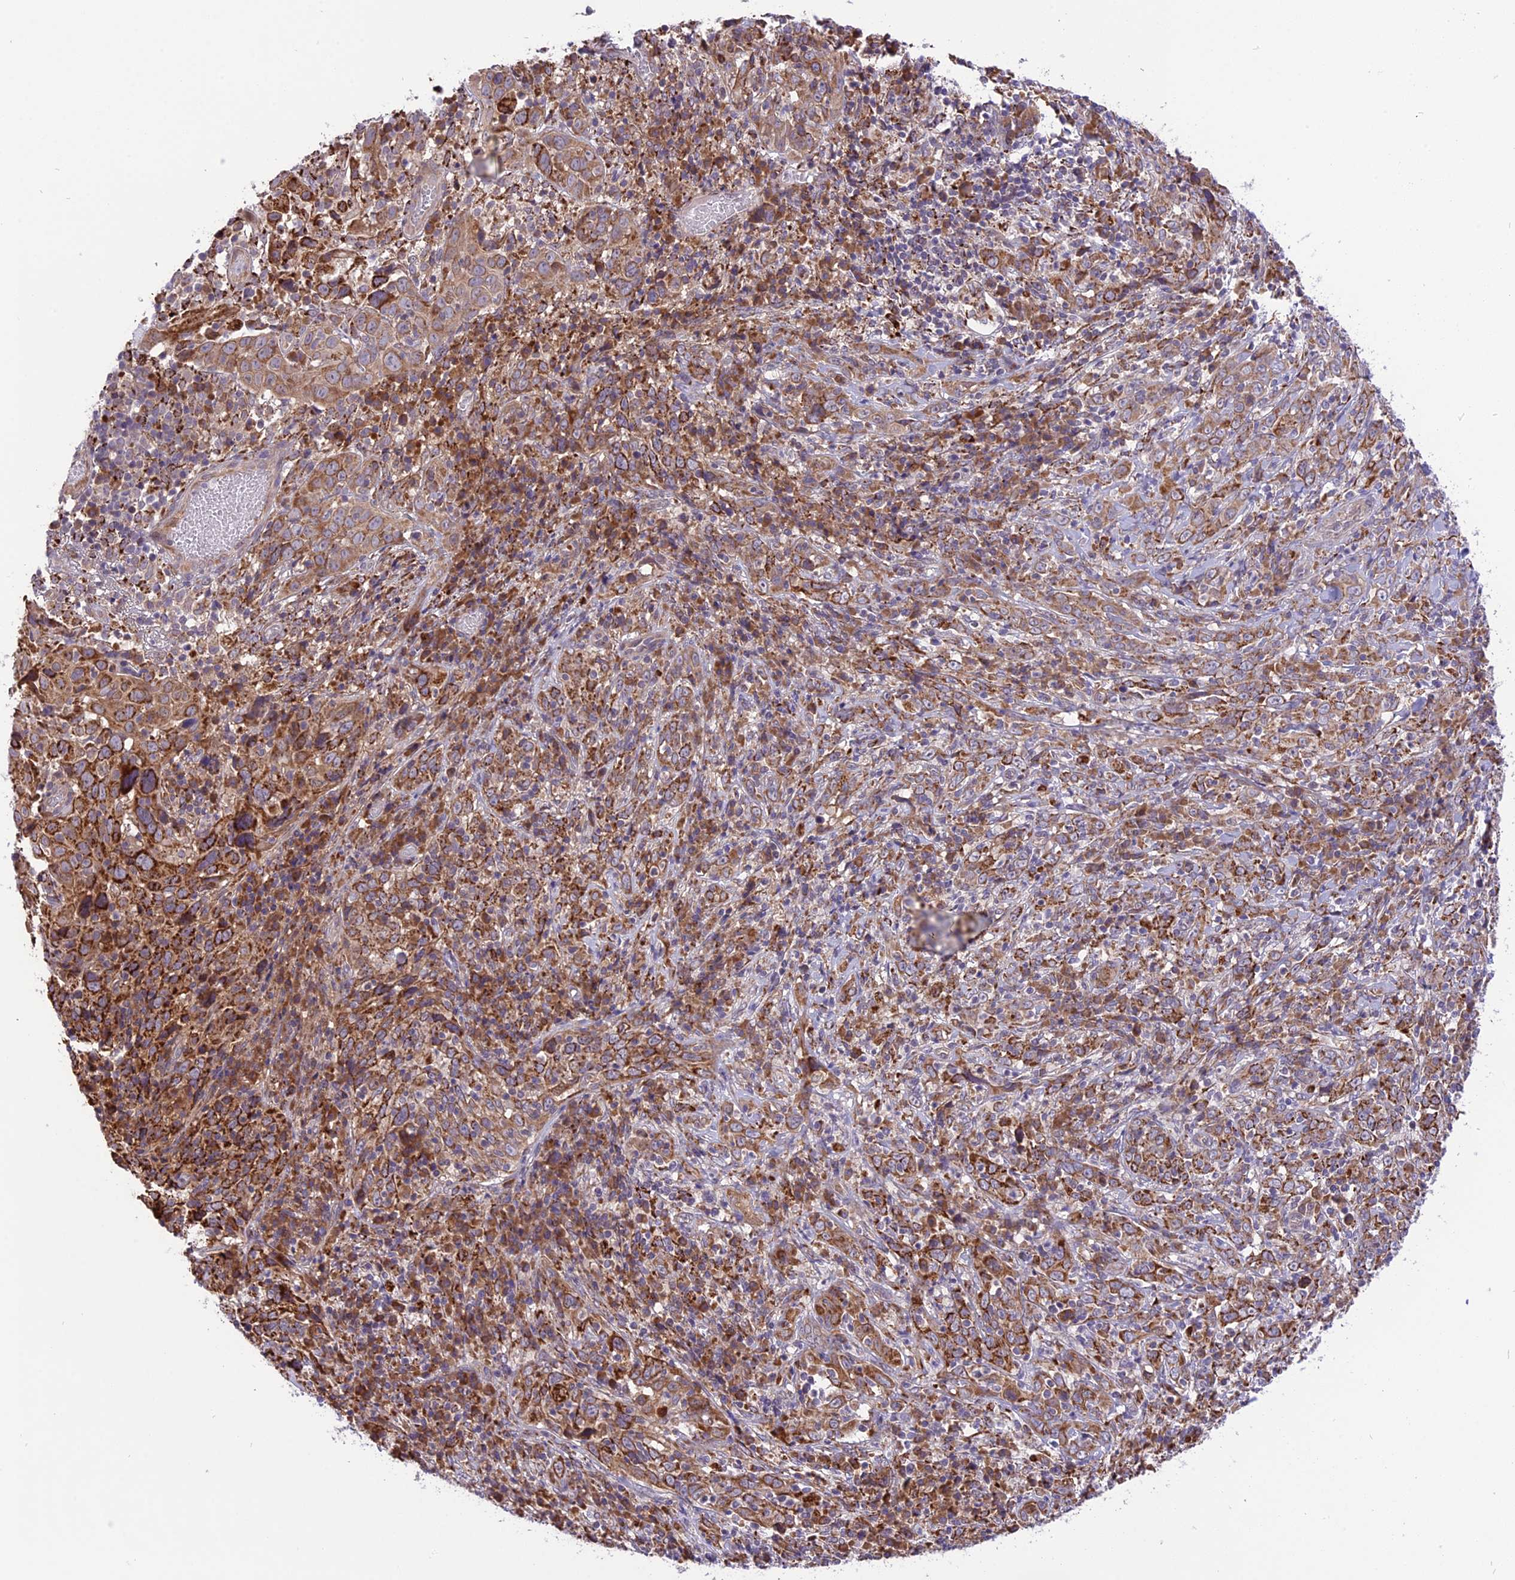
{"staining": {"intensity": "moderate", "quantity": ">75%", "location": "cytoplasmic/membranous"}, "tissue": "cervical cancer", "cell_type": "Tumor cells", "image_type": "cancer", "snomed": [{"axis": "morphology", "description": "Squamous cell carcinoma, NOS"}, {"axis": "topography", "description": "Cervix"}], "caption": "Cervical cancer tissue exhibits moderate cytoplasmic/membranous staining in about >75% of tumor cells, visualized by immunohistochemistry. Using DAB (3,3'-diaminobenzidine) (brown) and hematoxylin (blue) stains, captured at high magnification using brightfield microscopy.", "gene": "ARMCX6", "patient": {"sex": "female", "age": 46}}